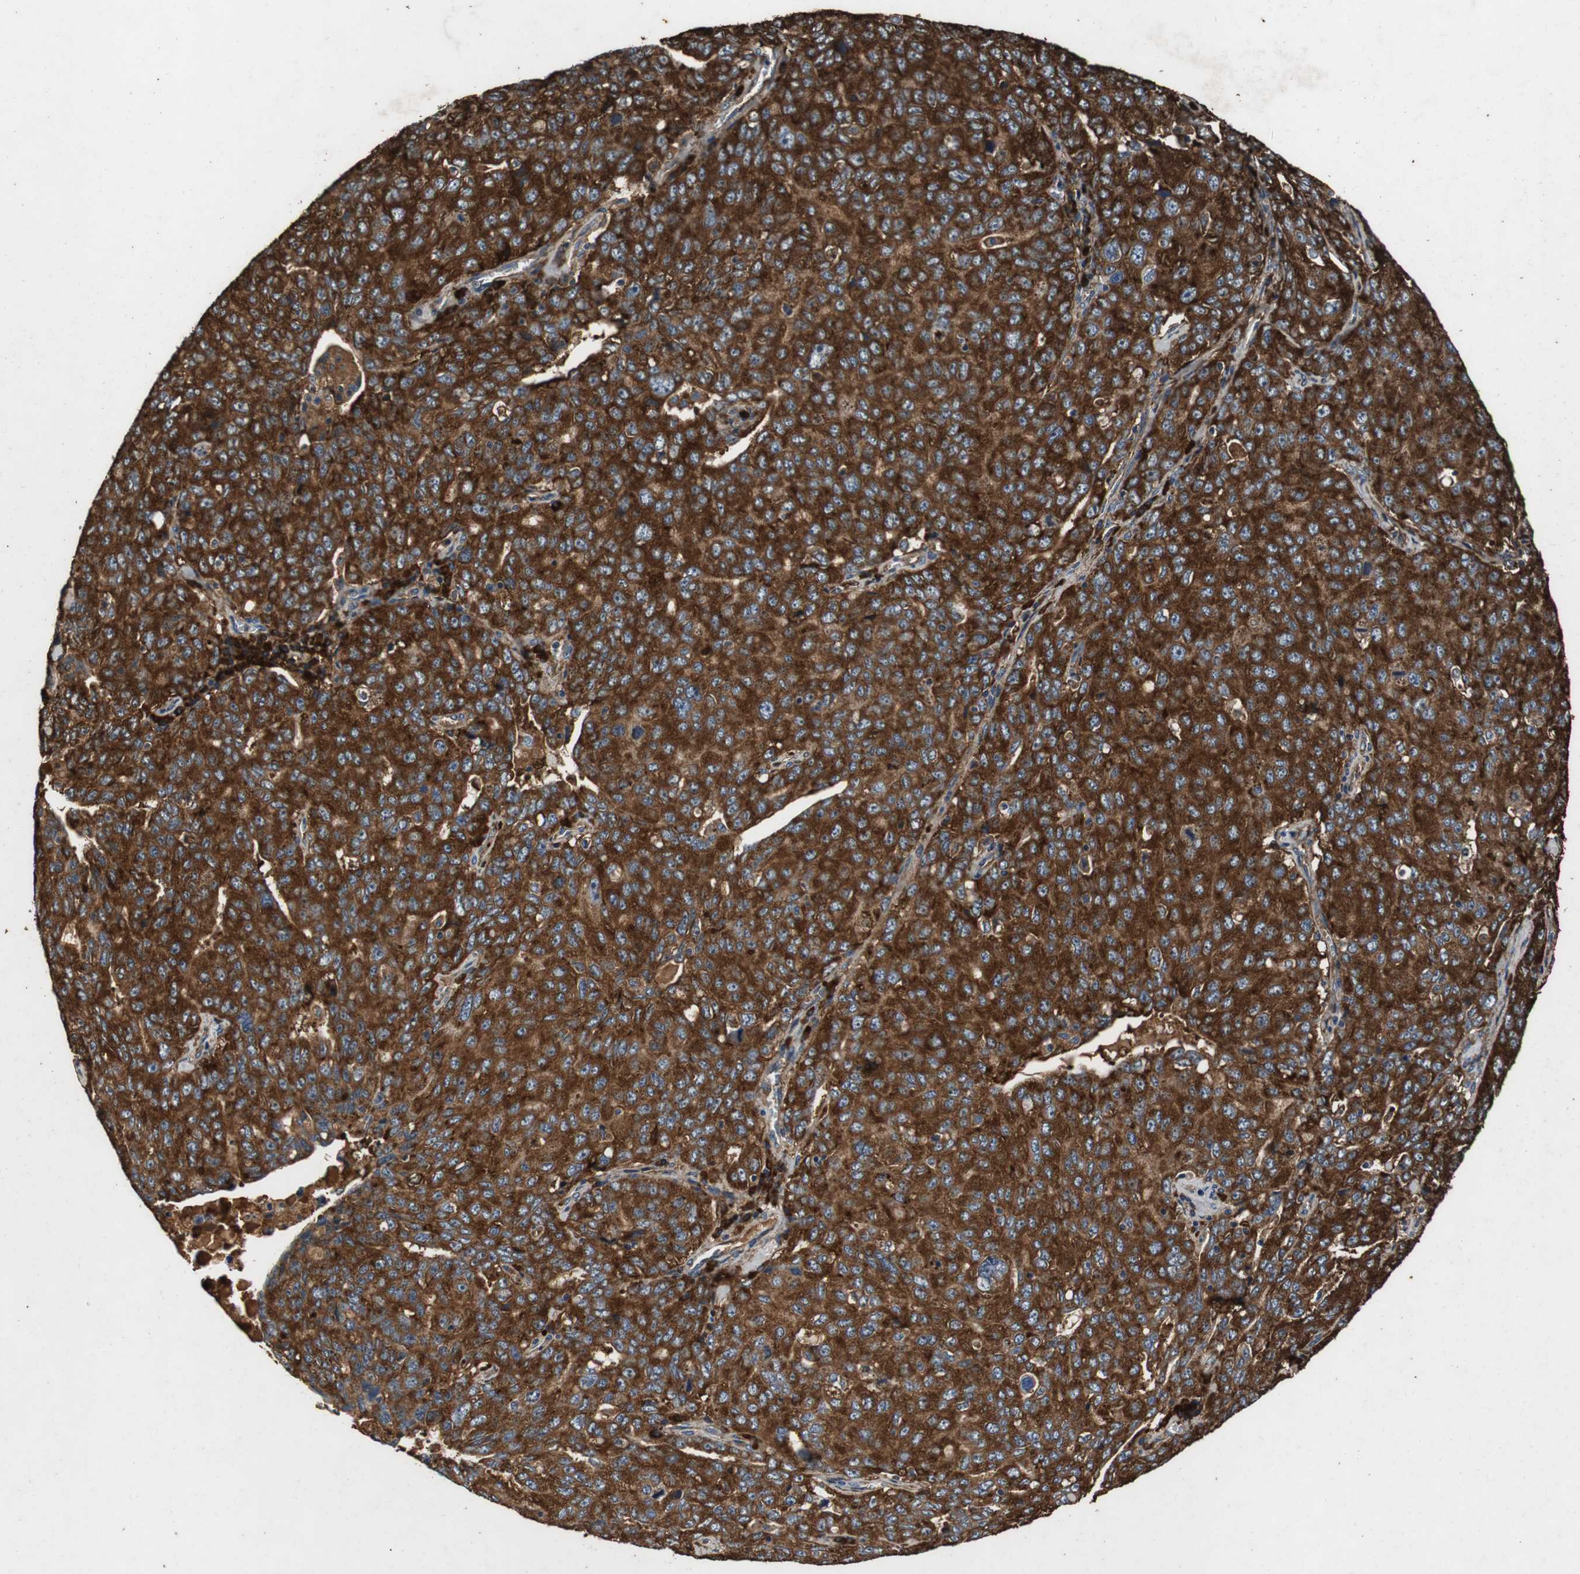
{"staining": {"intensity": "strong", "quantity": ">75%", "location": "cytoplasmic/membranous"}, "tissue": "ovarian cancer", "cell_type": "Tumor cells", "image_type": "cancer", "snomed": [{"axis": "morphology", "description": "Carcinoma, endometroid"}, {"axis": "topography", "description": "Ovary"}], "caption": "Ovarian endometroid carcinoma stained for a protein (brown) displays strong cytoplasmic/membranous positive staining in about >75% of tumor cells.", "gene": "NAA10", "patient": {"sex": "female", "age": 62}}